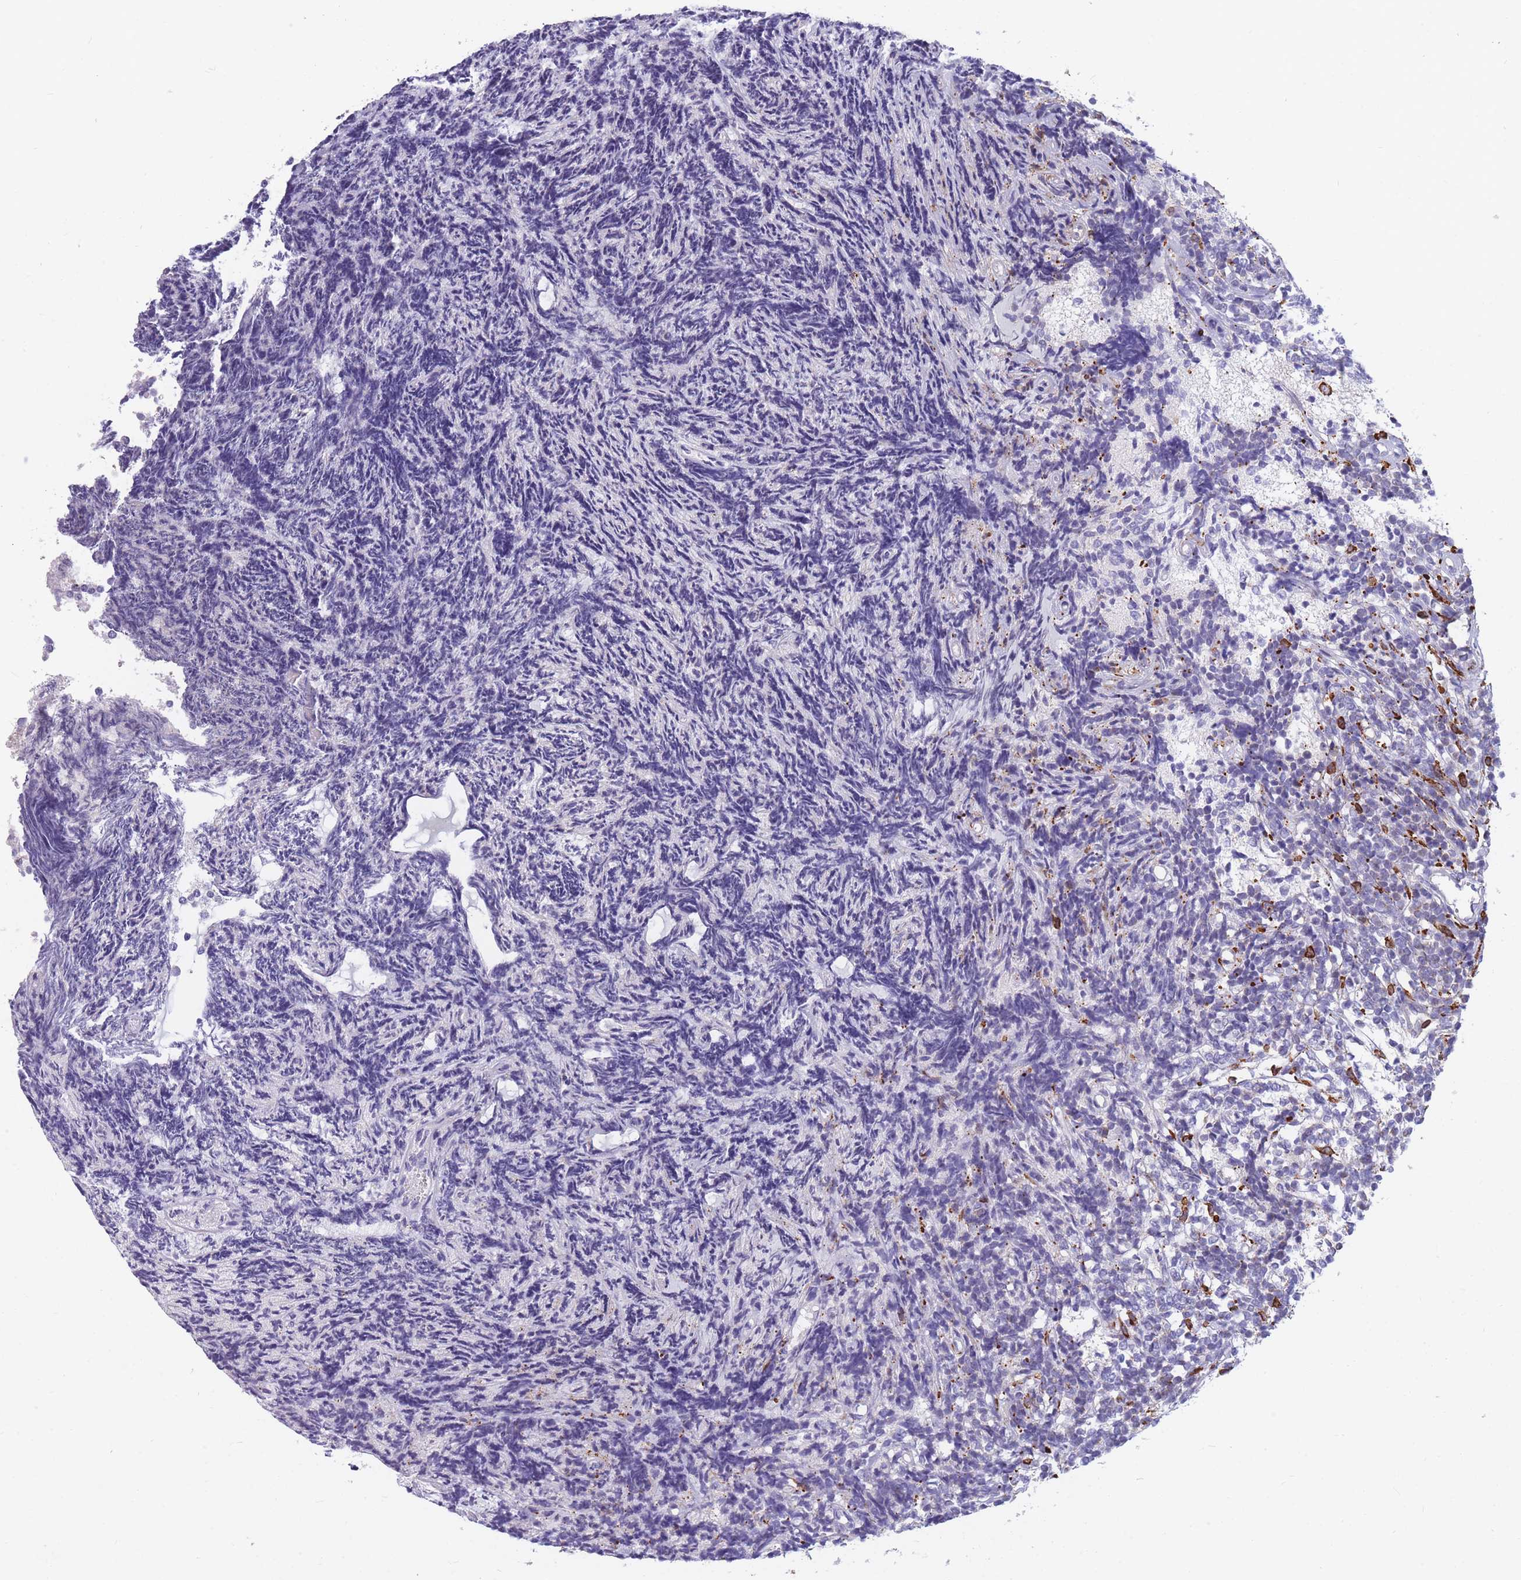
{"staining": {"intensity": "negative", "quantity": "none", "location": "none"}, "tissue": "glioma", "cell_type": "Tumor cells", "image_type": "cancer", "snomed": [{"axis": "morphology", "description": "Glioma, malignant, Low grade"}, {"axis": "topography", "description": "Brain"}], "caption": "An IHC photomicrograph of malignant glioma (low-grade) is shown. There is no staining in tumor cells of malignant glioma (low-grade).", "gene": "MRPL54", "patient": {"sex": "female", "age": 1}}